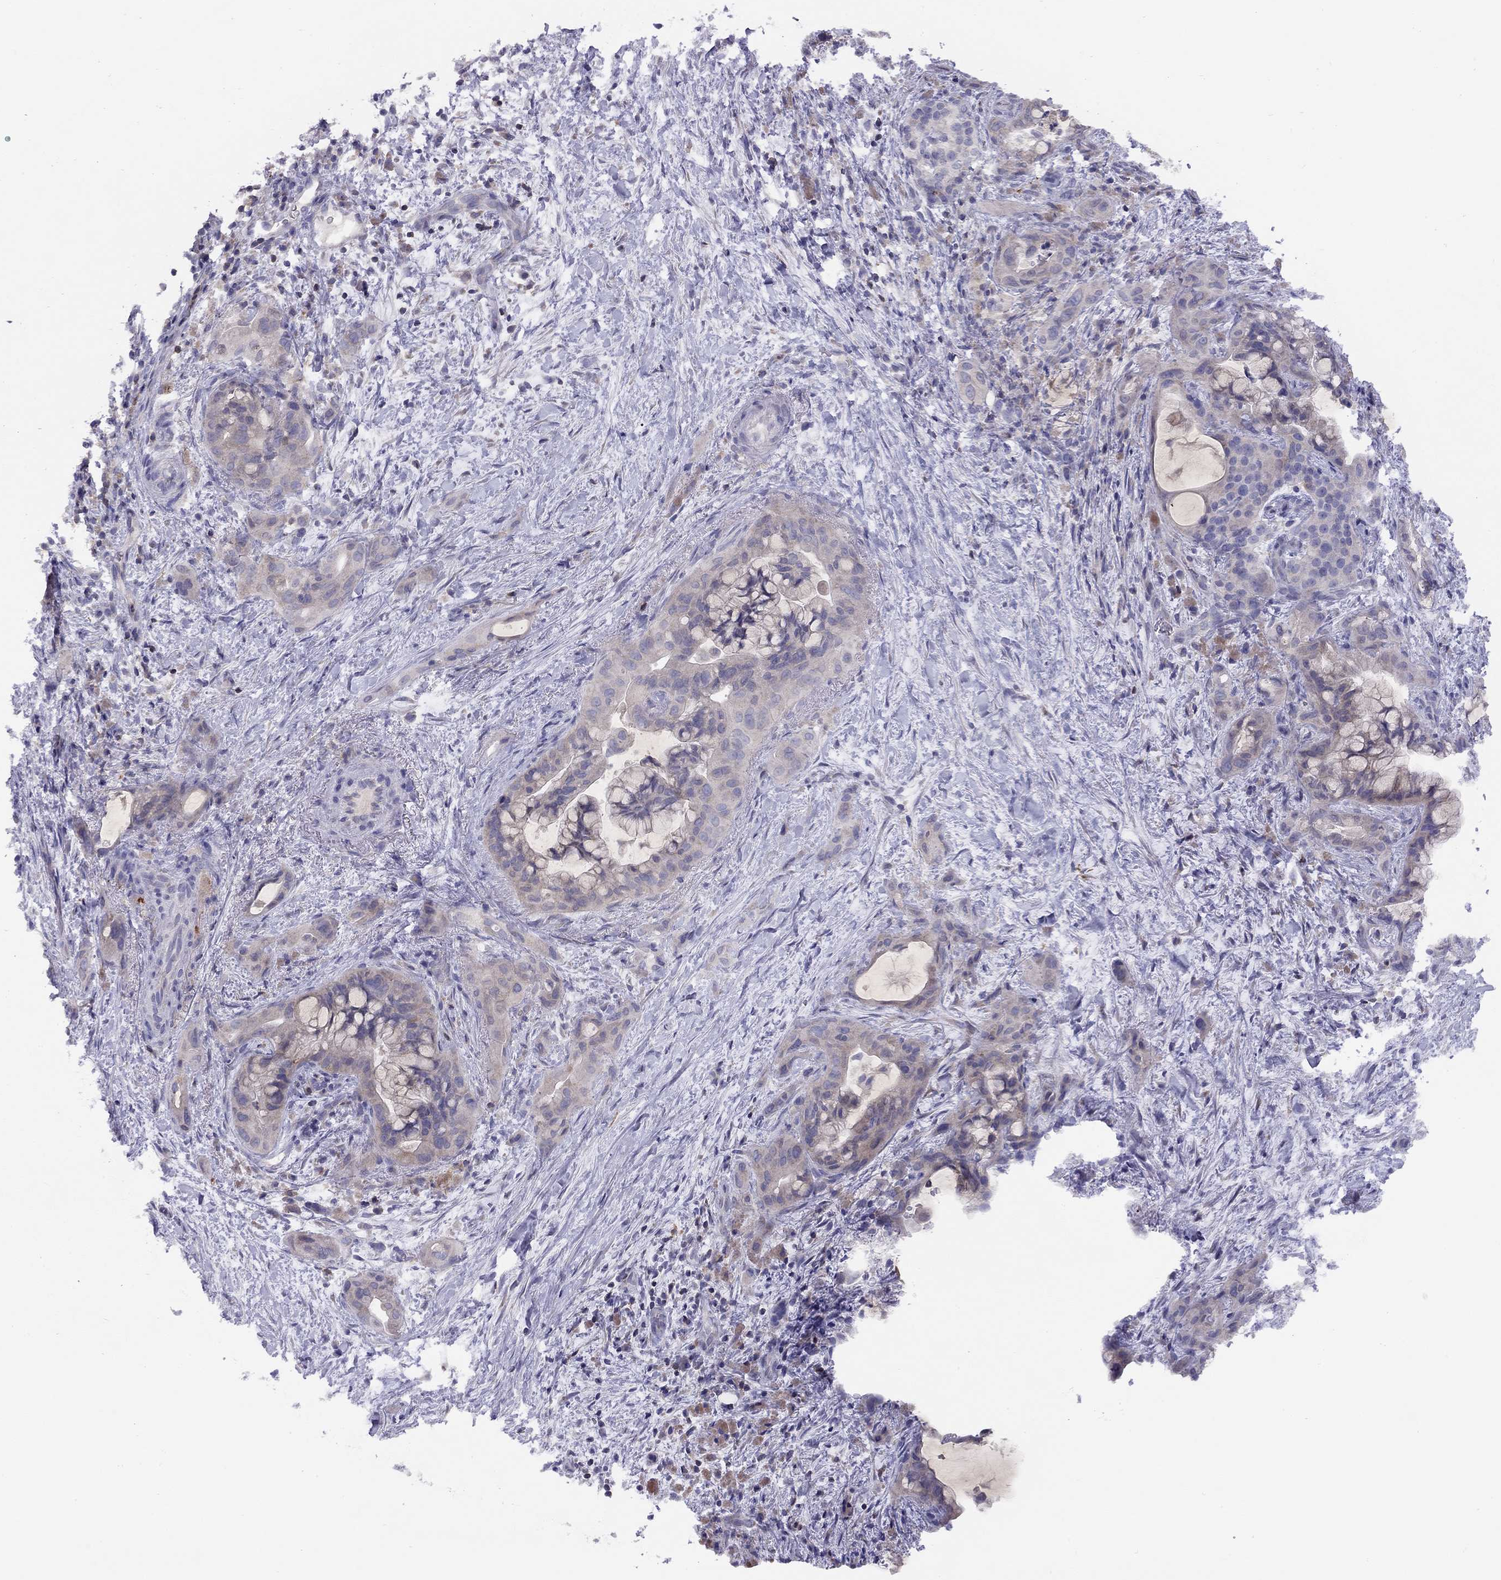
{"staining": {"intensity": "negative", "quantity": "none", "location": "none"}, "tissue": "pancreatic cancer", "cell_type": "Tumor cells", "image_type": "cancer", "snomed": [{"axis": "morphology", "description": "Adenocarcinoma, NOS"}, {"axis": "topography", "description": "Pancreas"}], "caption": "Image shows no protein staining in tumor cells of pancreatic cancer tissue.", "gene": "CITED1", "patient": {"sex": "male", "age": 71}}